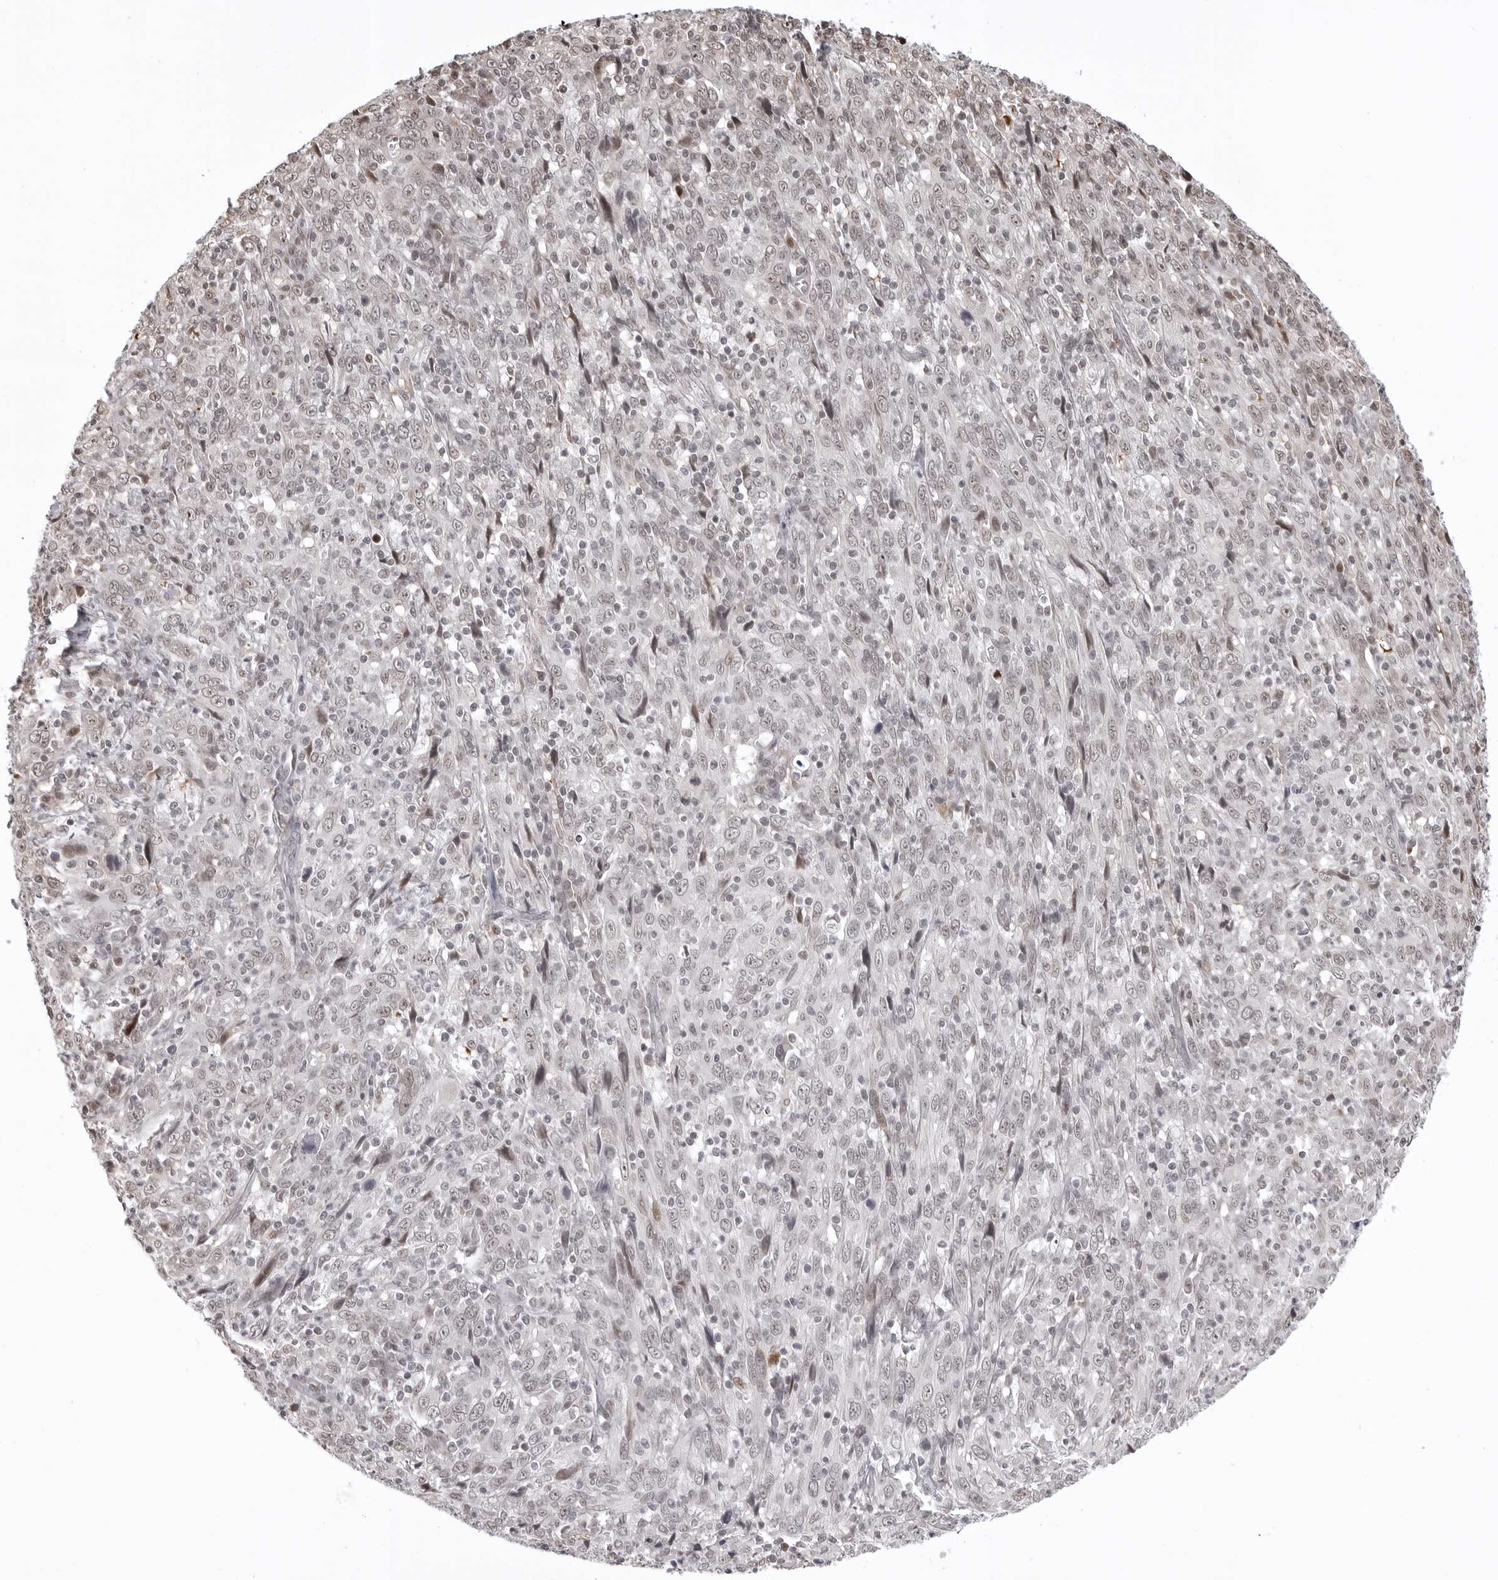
{"staining": {"intensity": "weak", "quantity": "<25%", "location": "nuclear"}, "tissue": "cervical cancer", "cell_type": "Tumor cells", "image_type": "cancer", "snomed": [{"axis": "morphology", "description": "Squamous cell carcinoma, NOS"}, {"axis": "topography", "description": "Cervix"}], "caption": "This is a photomicrograph of IHC staining of cervical cancer (squamous cell carcinoma), which shows no staining in tumor cells.", "gene": "PHF3", "patient": {"sex": "female", "age": 46}}